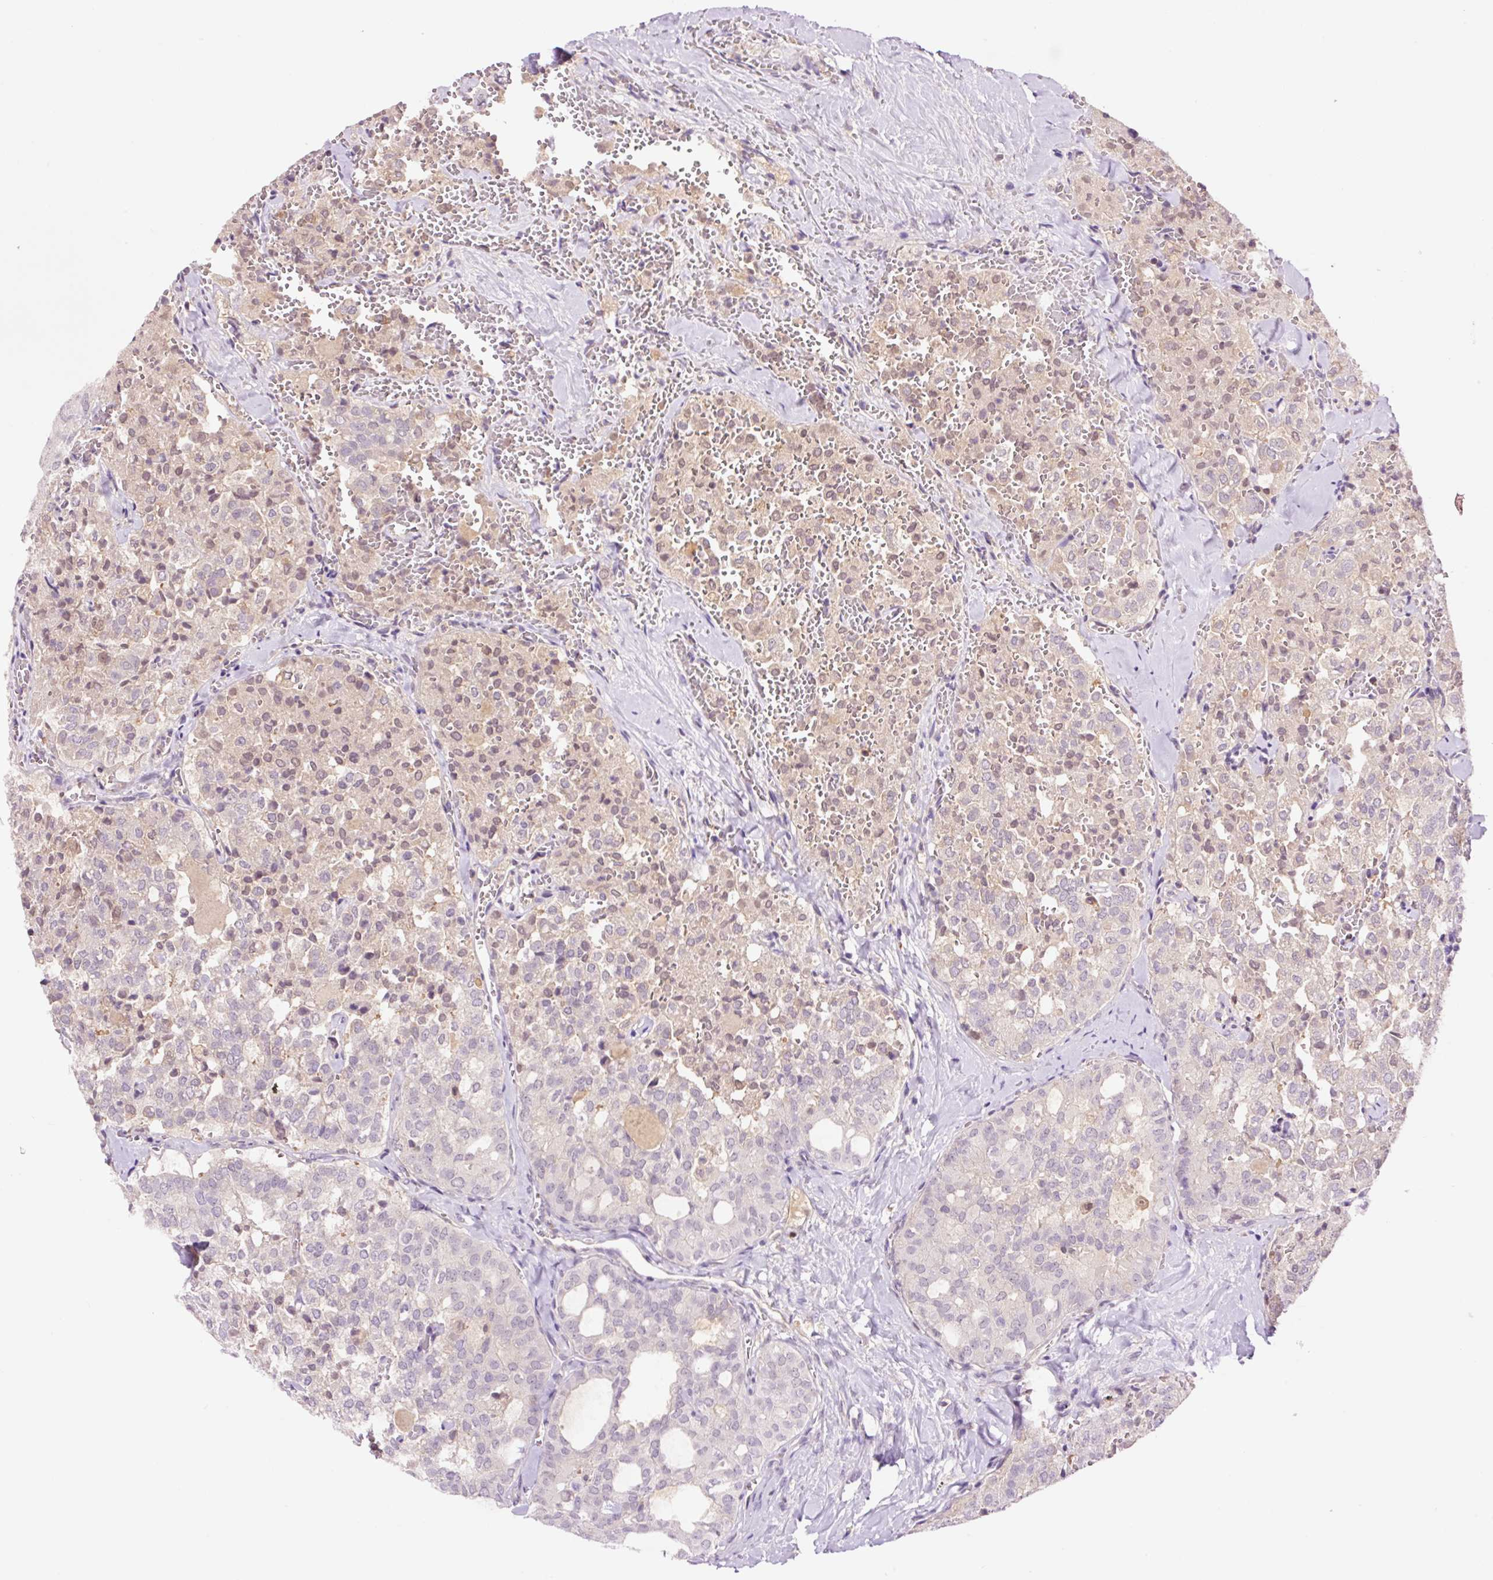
{"staining": {"intensity": "weak", "quantity": "<25%", "location": "nuclear"}, "tissue": "thyroid cancer", "cell_type": "Tumor cells", "image_type": "cancer", "snomed": [{"axis": "morphology", "description": "Follicular adenoma carcinoma, NOS"}, {"axis": "topography", "description": "Thyroid gland"}], "caption": "Tumor cells show no significant protein staining in follicular adenoma carcinoma (thyroid).", "gene": "DPPA4", "patient": {"sex": "male", "age": 75}}